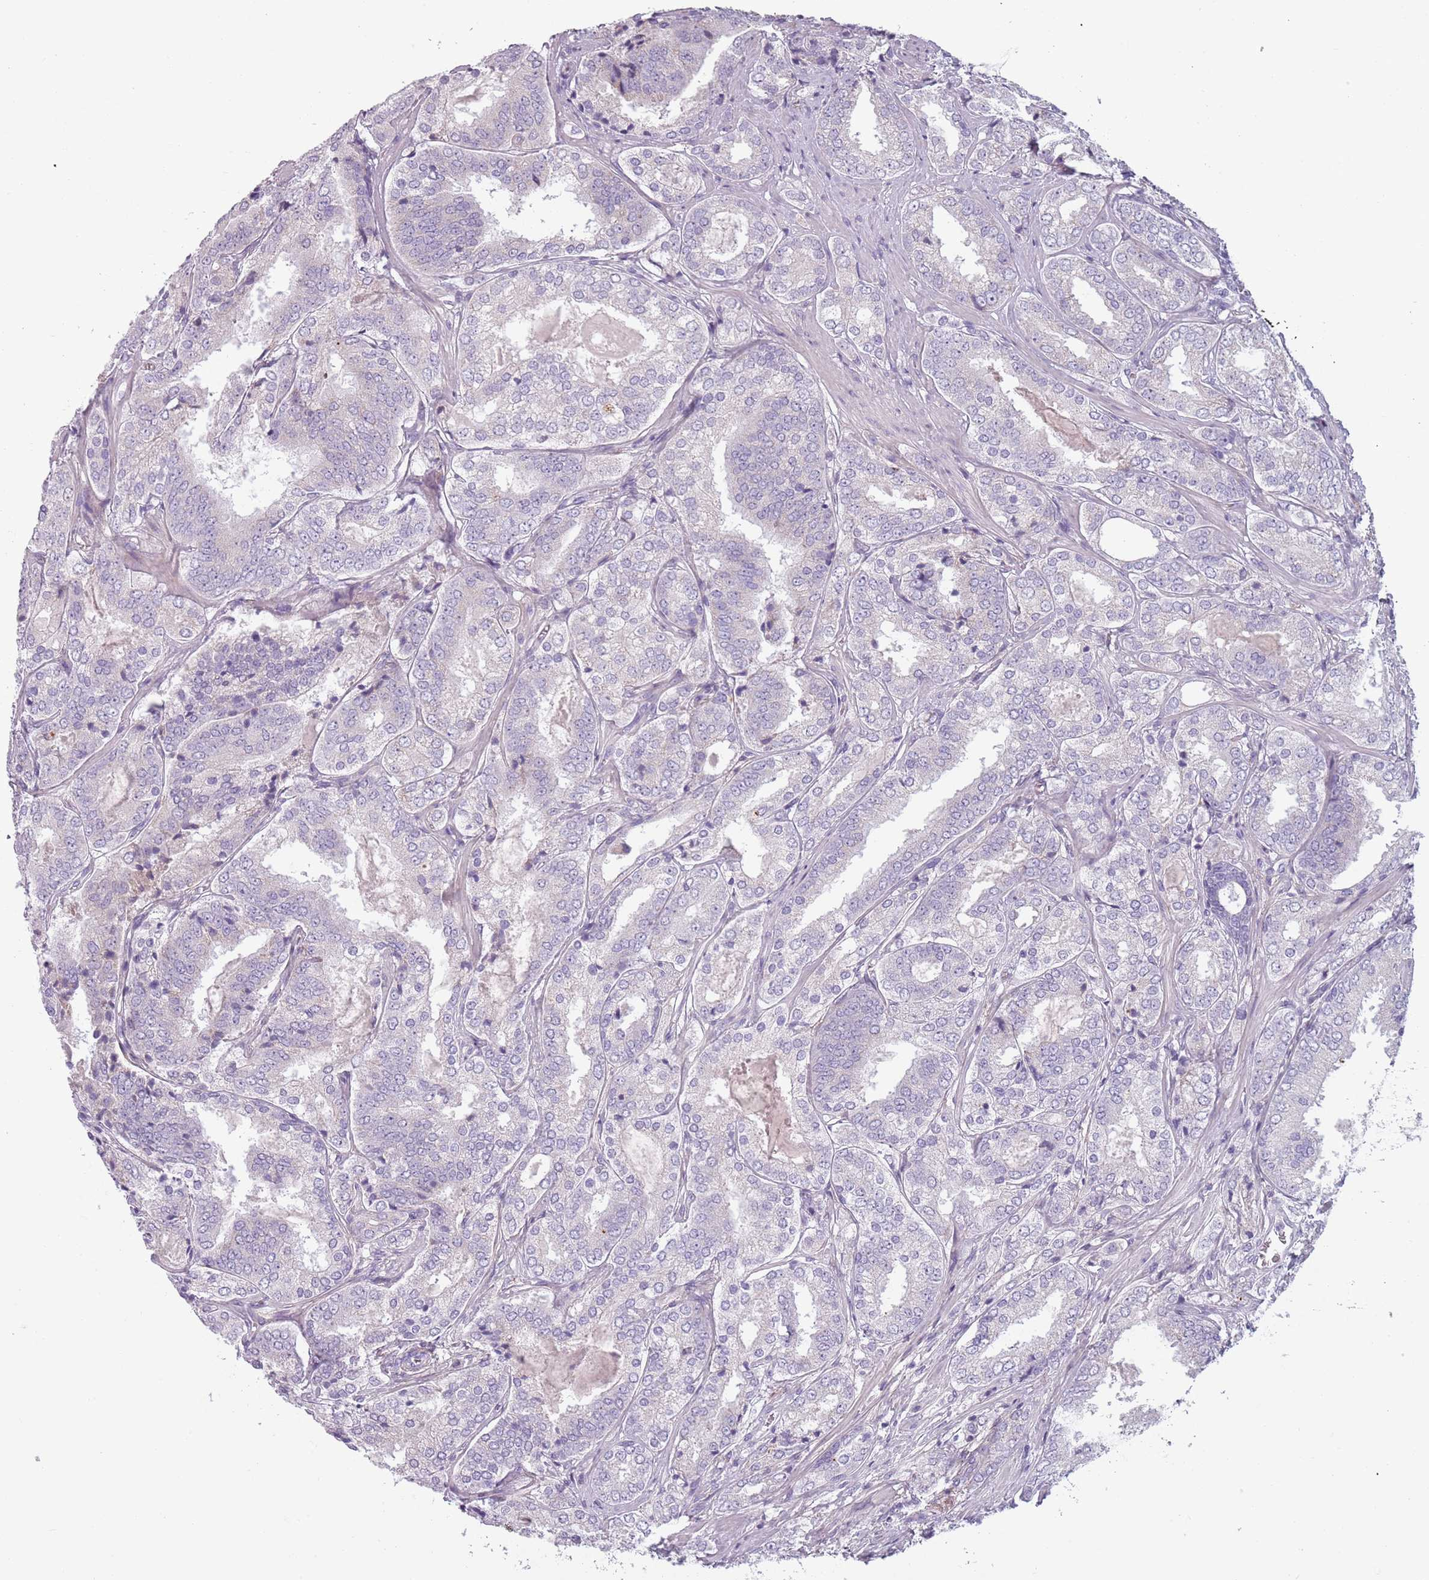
{"staining": {"intensity": "negative", "quantity": "none", "location": "none"}, "tissue": "prostate cancer", "cell_type": "Tumor cells", "image_type": "cancer", "snomed": [{"axis": "morphology", "description": "Adenocarcinoma, High grade"}, {"axis": "topography", "description": "Prostate"}], "caption": "The image shows no significant expression in tumor cells of high-grade adenocarcinoma (prostate).", "gene": "MEGF8", "patient": {"sex": "male", "age": 63}}